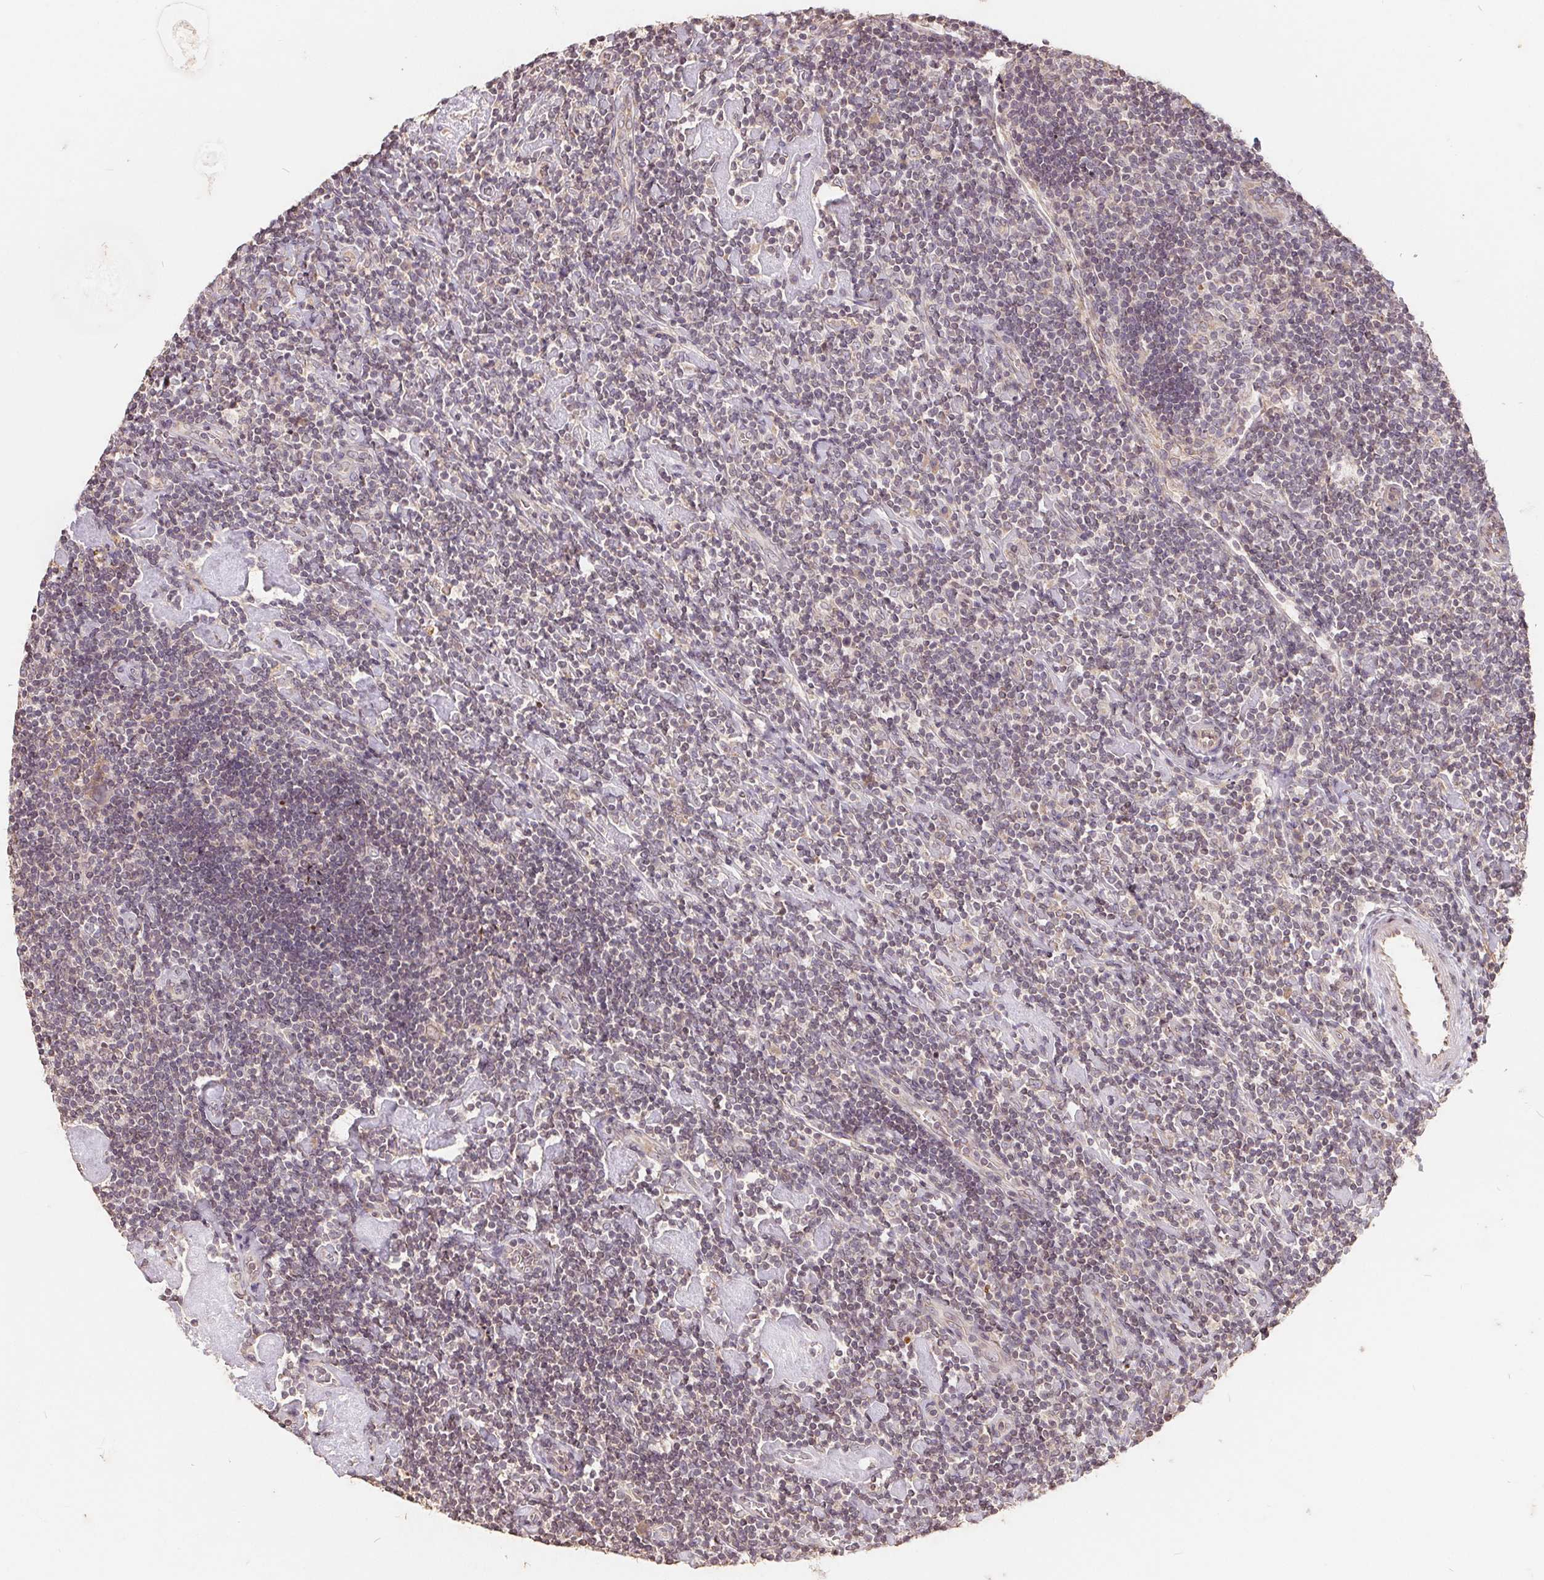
{"staining": {"intensity": "negative", "quantity": "none", "location": "none"}, "tissue": "lymphoma", "cell_type": "Tumor cells", "image_type": "cancer", "snomed": [{"axis": "morphology", "description": "Hodgkin's disease, NOS"}, {"axis": "topography", "description": "Lymph node"}], "caption": "An IHC histopathology image of lymphoma is shown. There is no staining in tumor cells of lymphoma. (DAB (3,3'-diaminobenzidine) immunohistochemistry (IHC) visualized using brightfield microscopy, high magnification).", "gene": "CDIPT", "patient": {"sex": "male", "age": 40}}